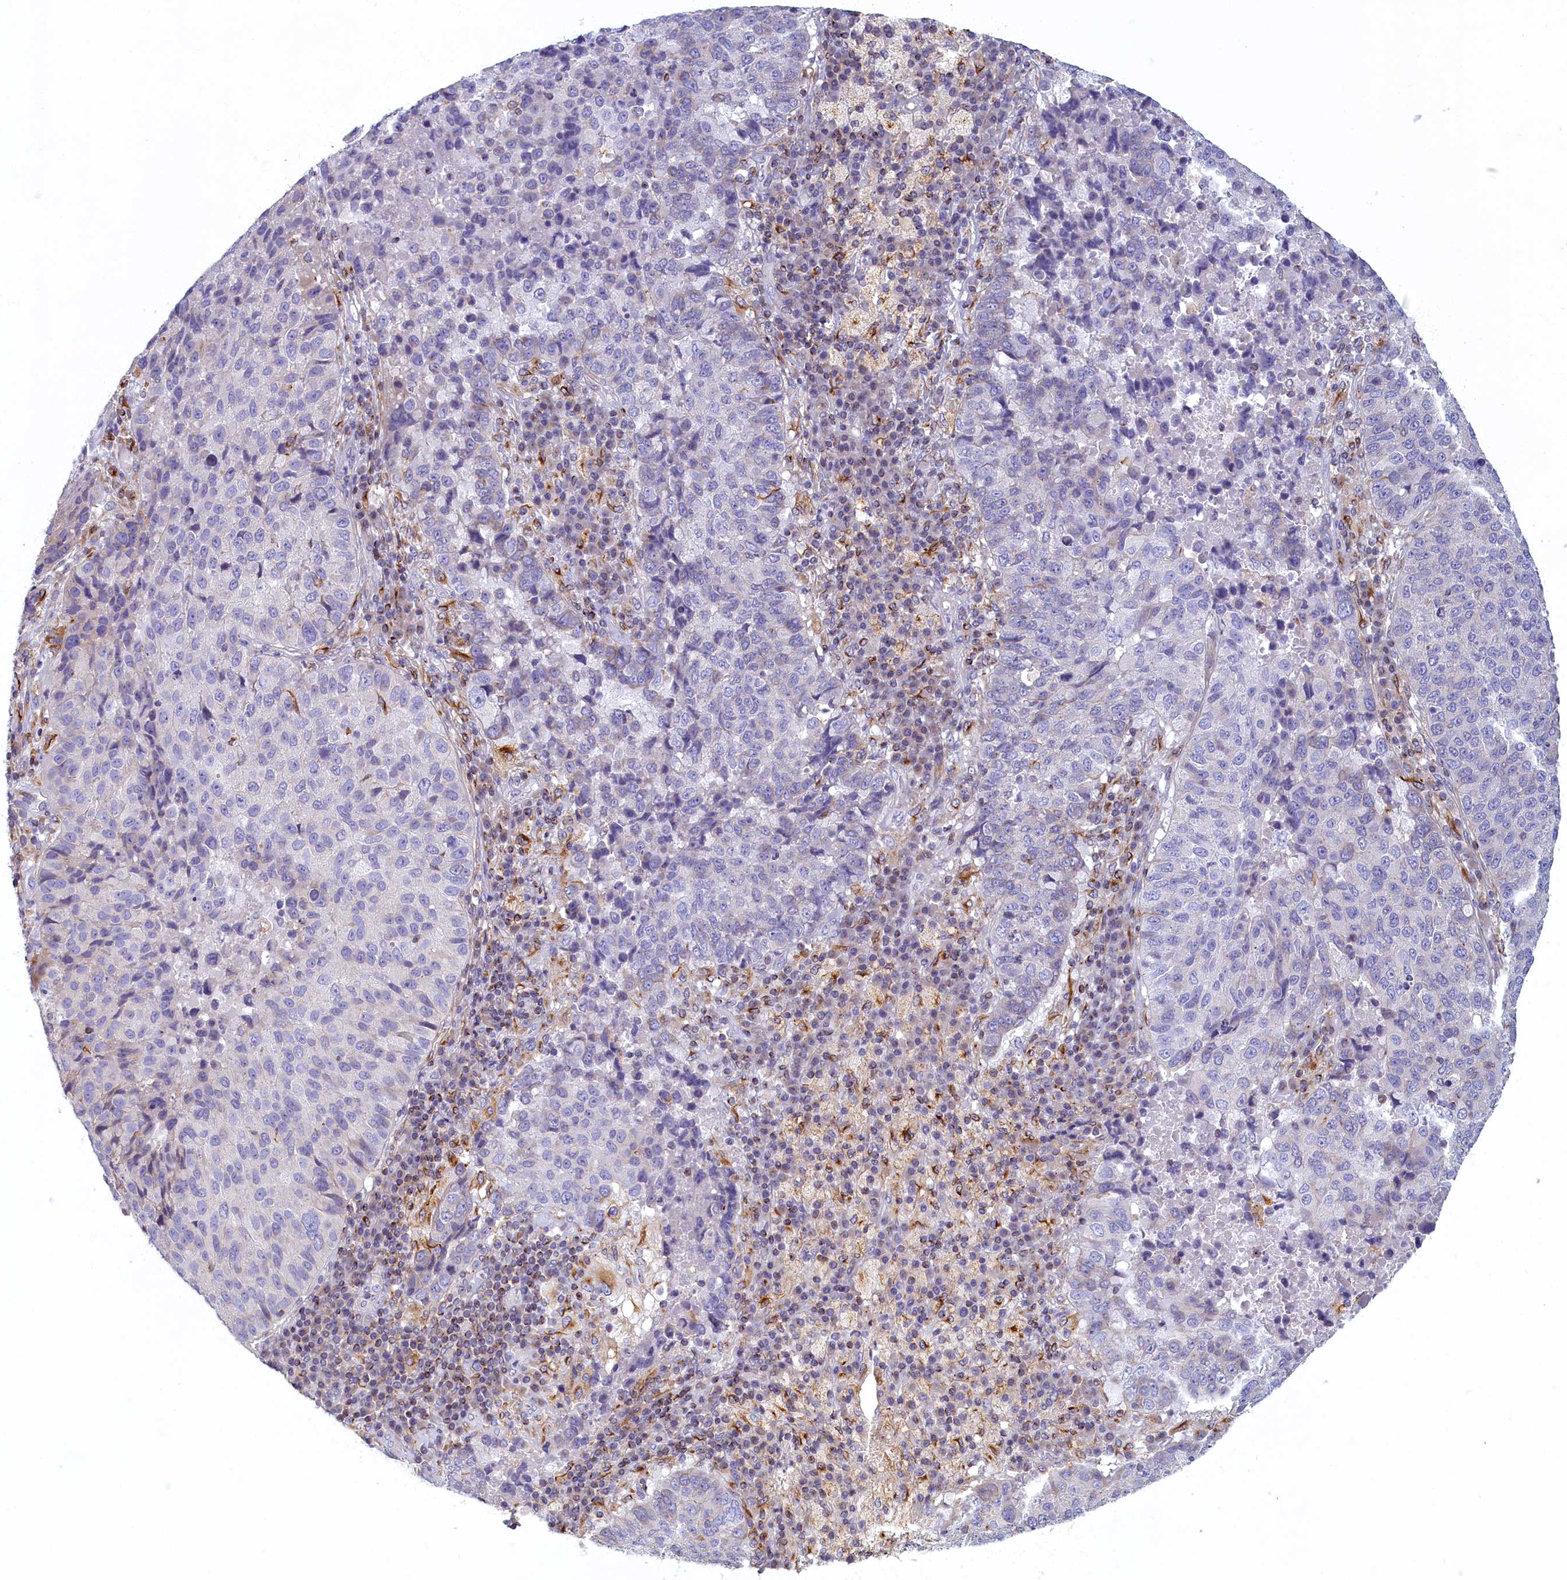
{"staining": {"intensity": "negative", "quantity": "none", "location": "none"}, "tissue": "lung cancer", "cell_type": "Tumor cells", "image_type": "cancer", "snomed": [{"axis": "morphology", "description": "Squamous cell carcinoma, NOS"}, {"axis": "topography", "description": "Lung"}], "caption": "The micrograph shows no significant positivity in tumor cells of squamous cell carcinoma (lung). The staining was performed using DAB to visualize the protein expression in brown, while the nuclei were stained in blue with hematoxylin (Magnification: 20x).", "gene": "NOL10", "patient": {"sex": "male", "age": 73}}